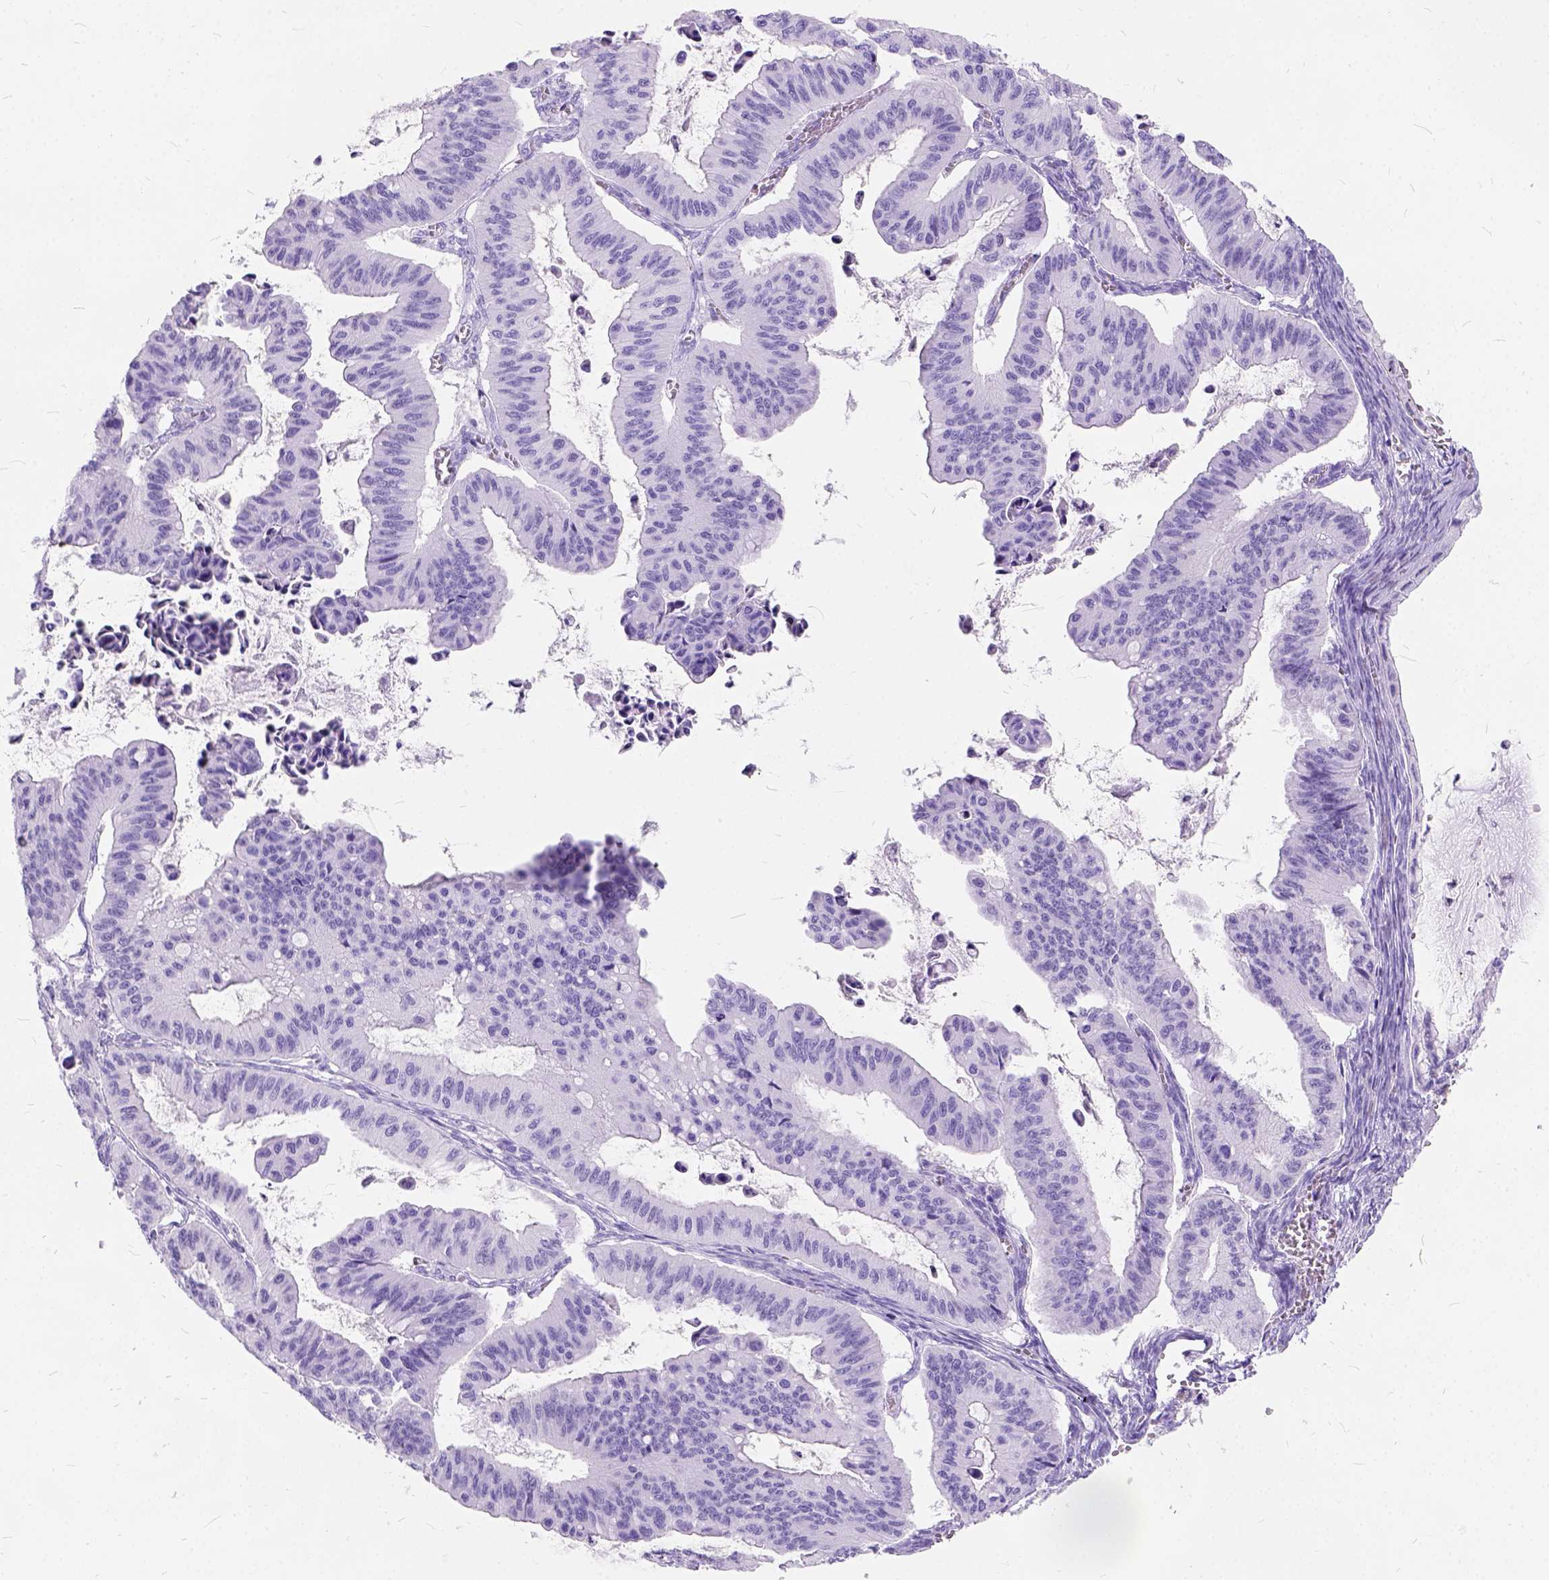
{"staining": {"intensity": "negative", "quantity": "none", "location": "none"}, "tissue": "ovarian cancer", "cell_type": "Tumor cells", "image_type": "cancer", "snomed": [{"axis": "morphology", "description": "Cystadenocarcinoma, mucinous, NOS"}, {"axis": "topography", "description": "Ovary"}], "caption": "The IHC photomicrograph has no significant staining in tumor cells of ovarian cancer tissue. (DAB immunohistochemistry (IHC), high magnification).", "gene": "C1QTNF3", "patient": {"sex": "female", "age": 72}}